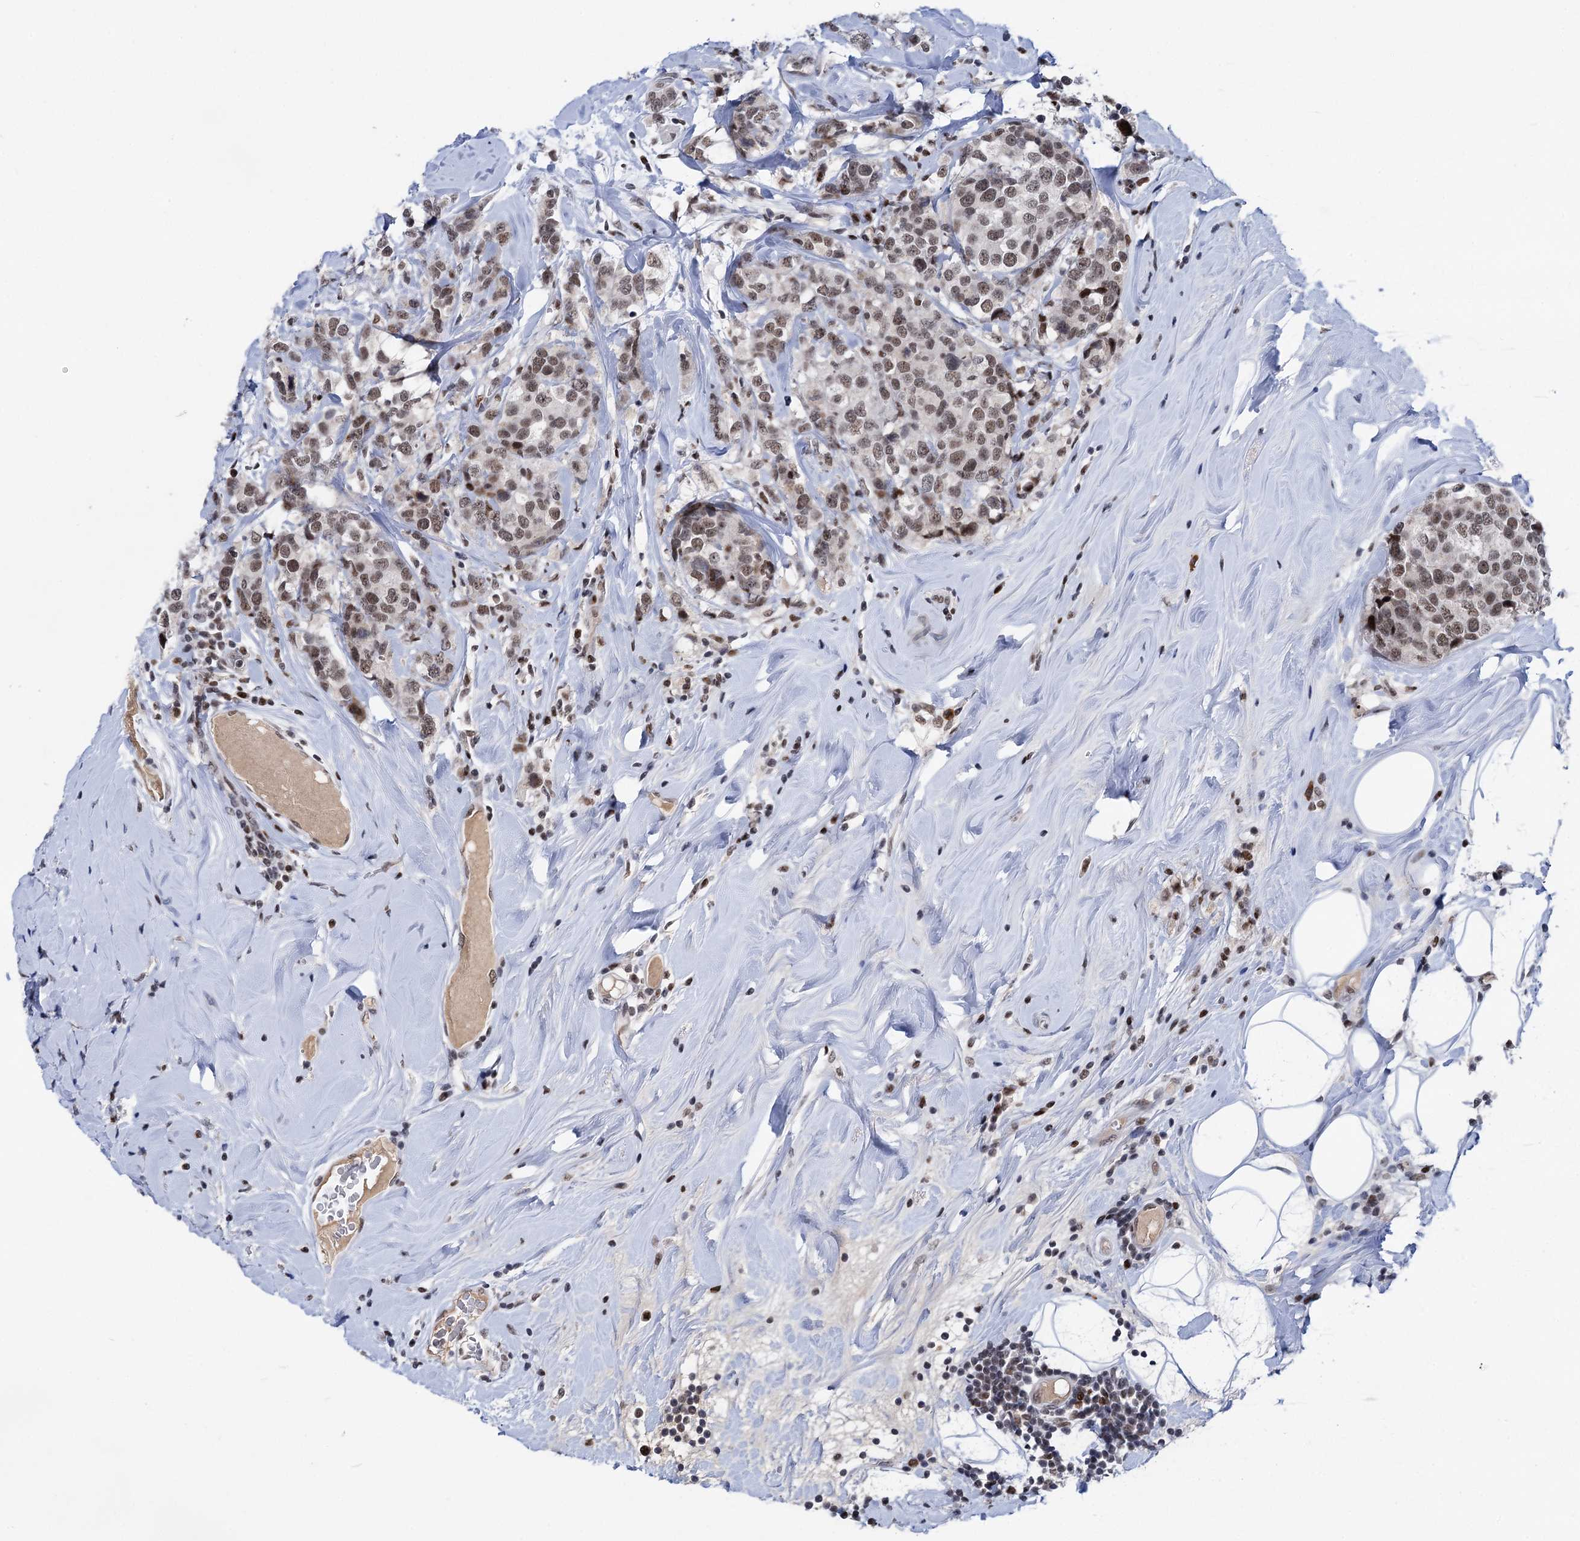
{"staining": {"intensity": "weak", "quantity": ">75%", "location": "nuclear"}, "tissue": "breast cancer", "cell_type": "Tumor cells", "image_type": "cancer", "snomed": [{"axis": "morphology", "description": "Lobular carcinoma"}, {"axis": "topography", "description": "Breast"}], "caption": "Lobular carcinoma (breast) tissue displays weak nuclear staining in approximately >75% of tumor cells Using DAB (3,3'-diaminobenzidine) (brown) and hematoxylin (blue) stains, captured at high magnification using brightfield microscopy.", "gene": "ZCCHC10", "patient": {"sex": "female", "age": 59}}